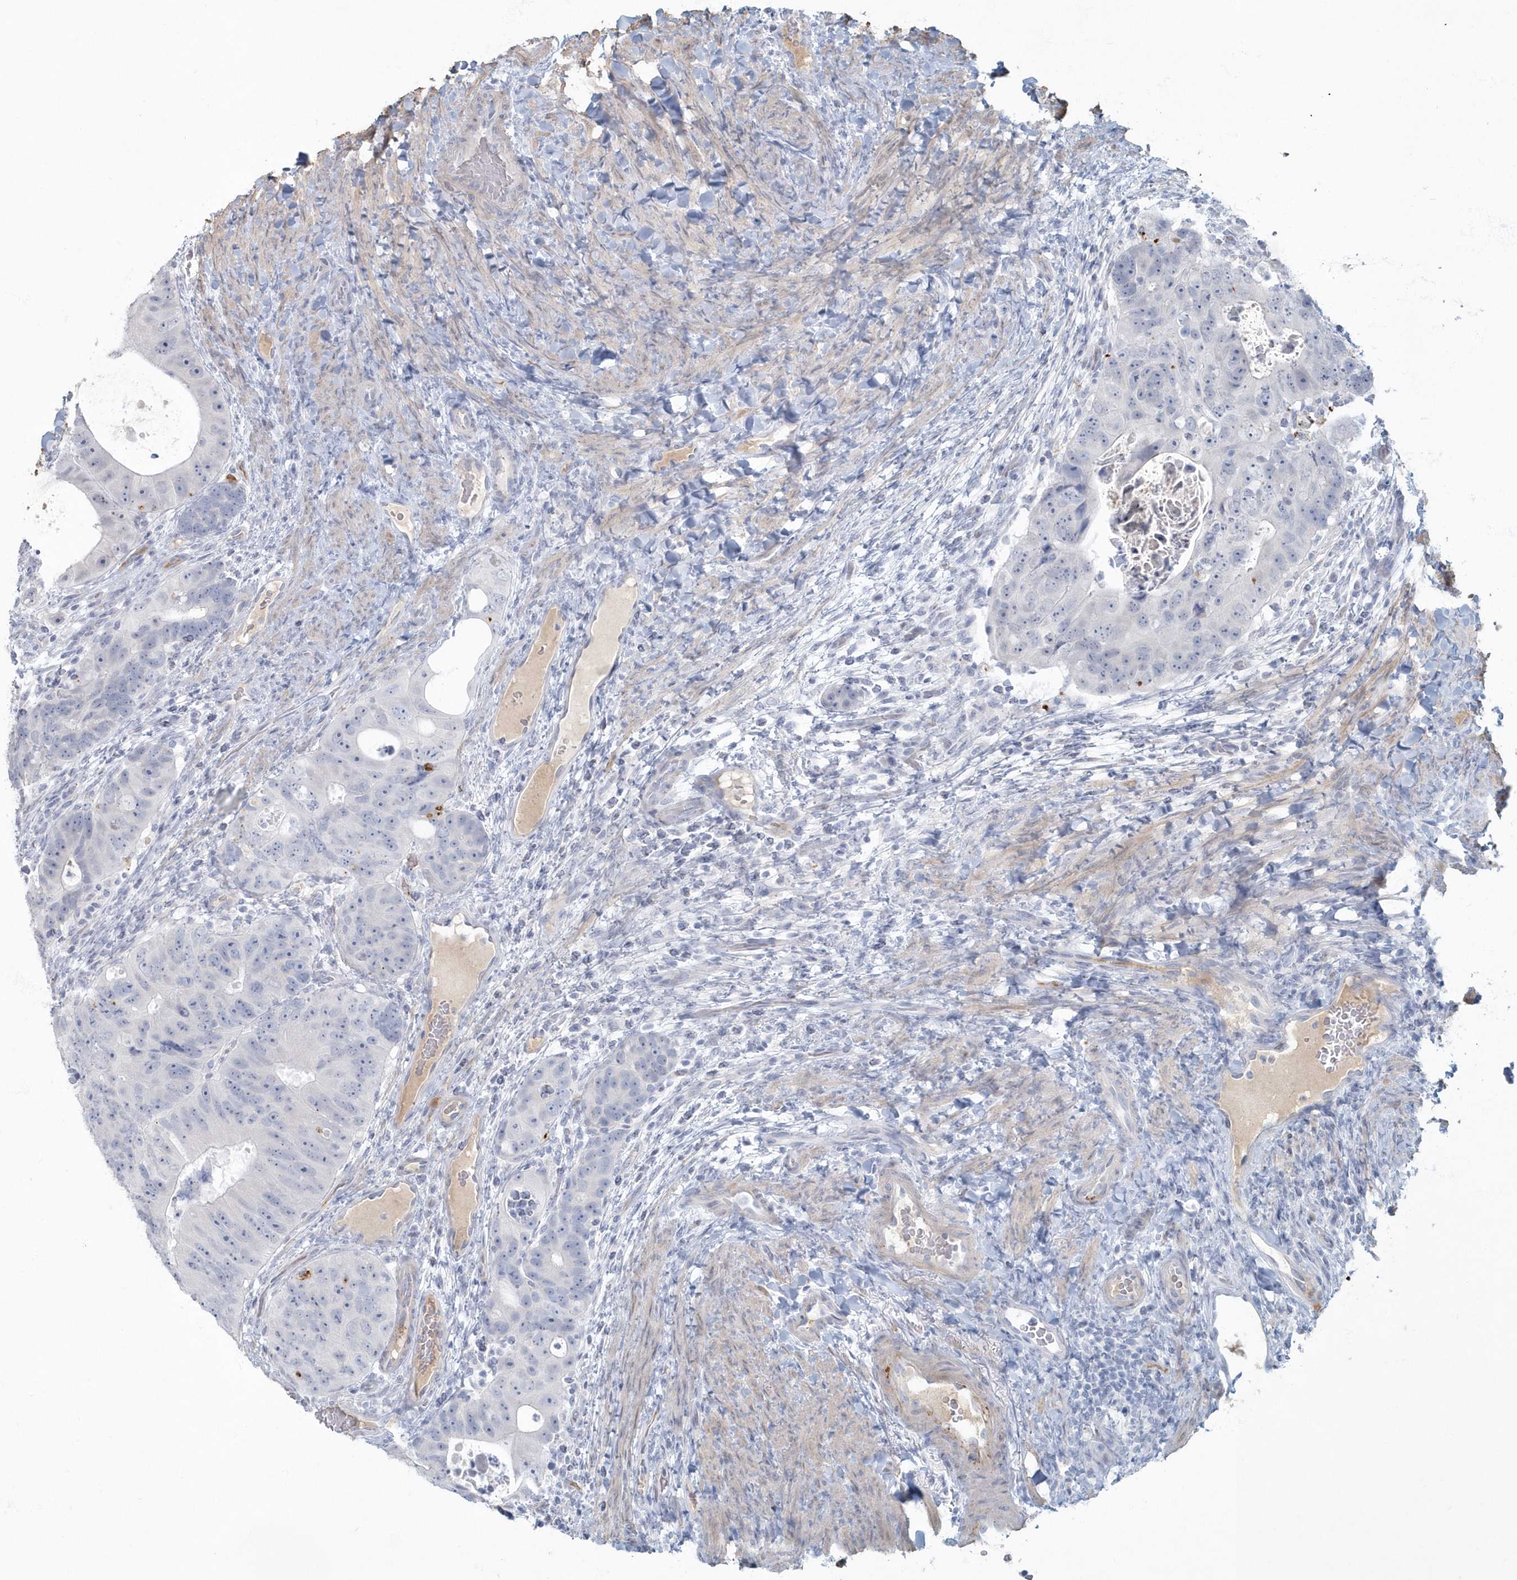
{"staining": {"intensity": "negative", "quantity": "none", "location": "none"}, "tissue": "colorectal cancer", "cell_type": "Tumor cells", "image_type": "cancer", "snomed": [{"axis": "morphology", "description": "Adenocarcinoma, NOS"}, {"axis": "topography", "description": "Rectum"}], "caption": "A high-resolution photomicrograph shows immunohistochemistry (IHC) staining of colorectal cancer, which displays no significant expression in tumor cells.", "gene": "MYOT", "patient": {"sex": "male", "age": 59}}